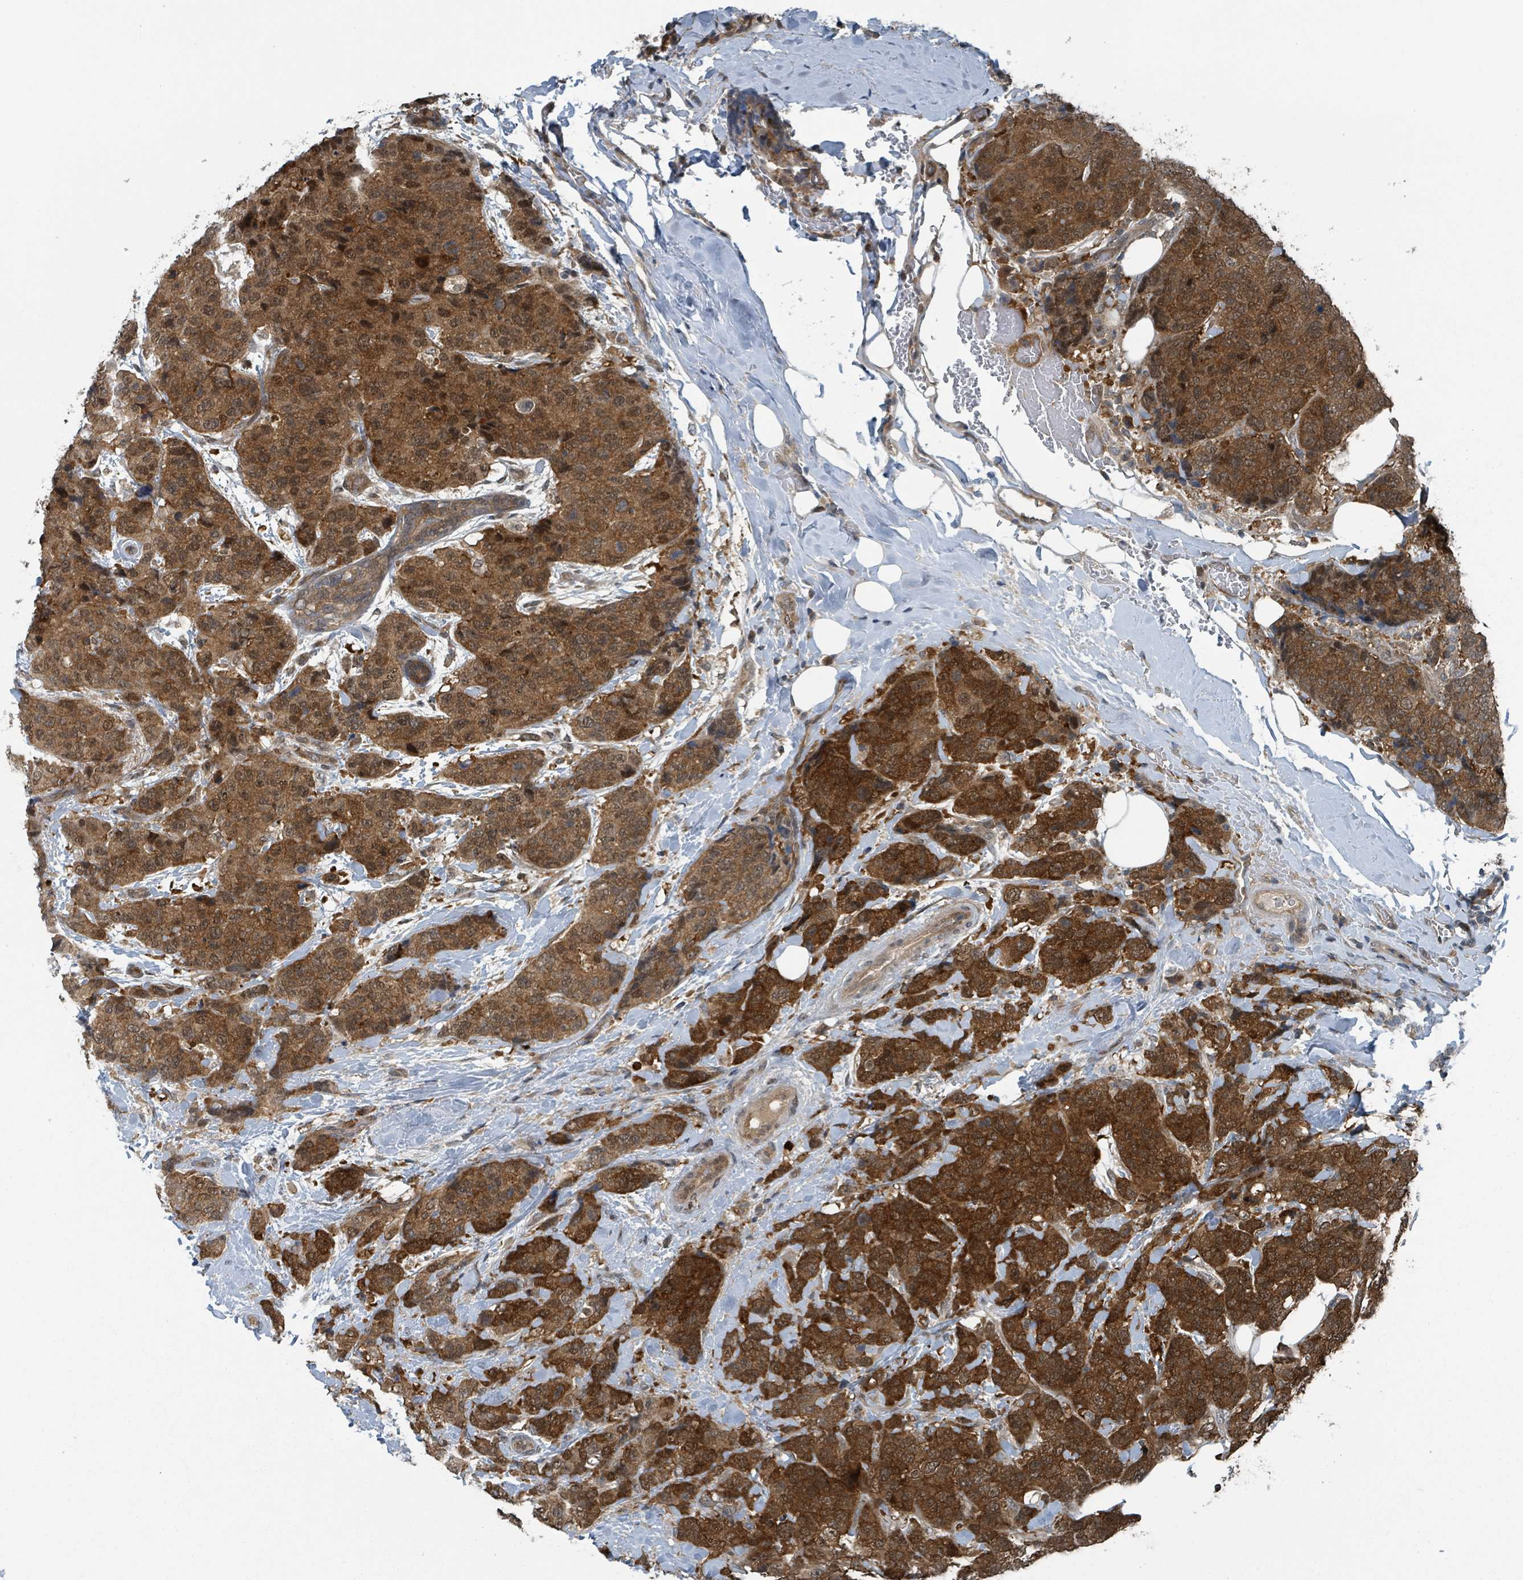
{"staining": {"intensity": "strong", "quantity": ">75%", "location": "cytoplasmic/membranous,nuclear"}, "tissue": "breast cancer", "cell_type": "Tumor cells", "image_type": "cancer", "snomed": [{"axis": "morphology", "description": "Lobular carcinoma"}, {"axis": "topography", "description": "Breast"}], "caption": "Strong cytoplasmic/membranous and nuclear positivity for a protein is present in approximately >75% of tumor cells of breast lobular carcinoma using immunohistochemistry.", "gene": "GOLGA7", "patient": {"sex": "female", "age": 59}}